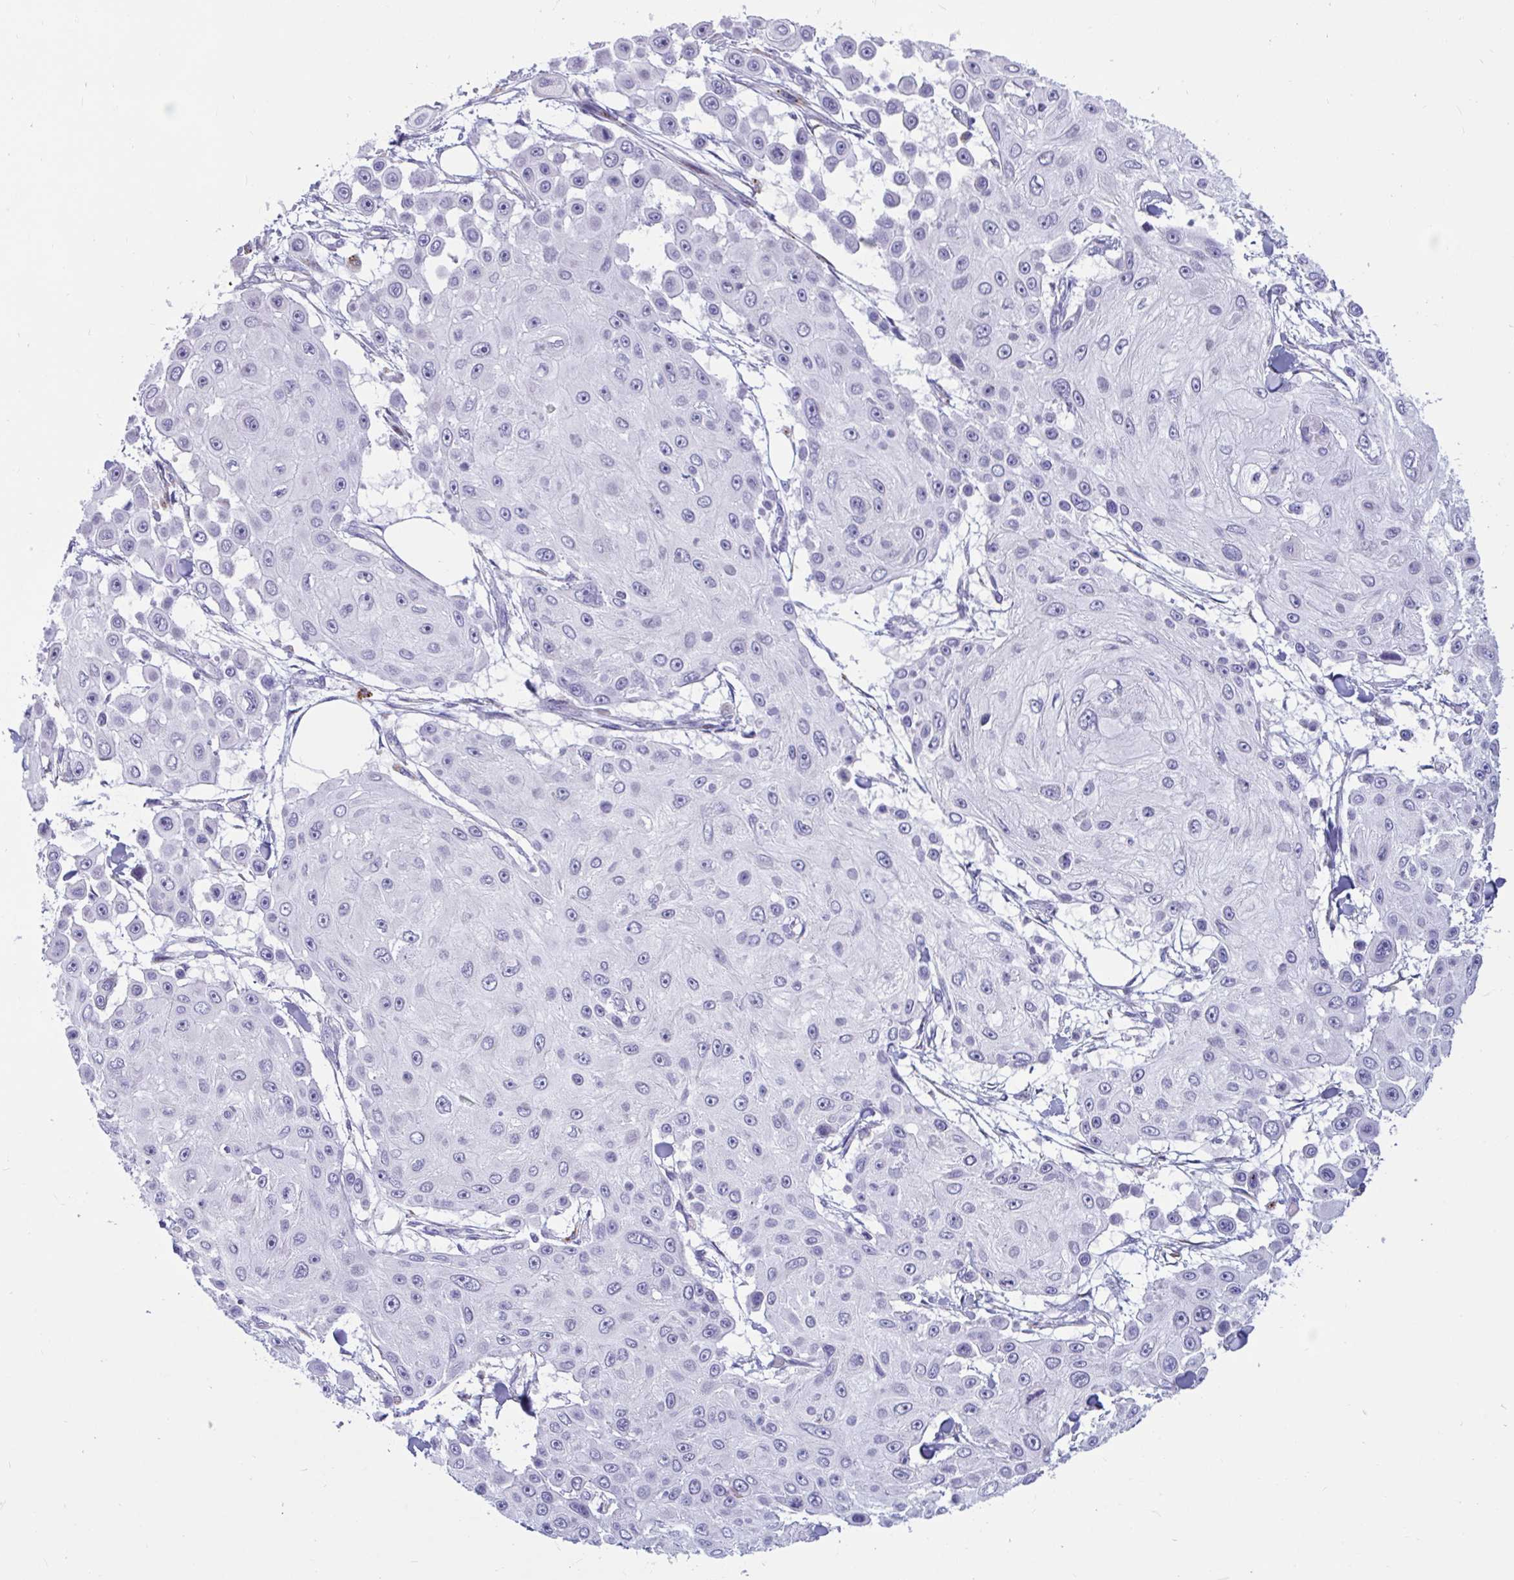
{"staining": {"intensity": "negative", "quantity": "none", "location": "none"}, "tissue": "skin cancer", "cell_type": "Tumor cells", "image_type": "cancer", "snomed": [{"axis": "morphology", "description": "Squamous cell carcinoma, NOS"}, {"axis": "topography", "description": "Skin"}], "caption": "Skin cancer (squamous cell carcinoma) was stained to show a protein in brown. There is no significant positivity in tumor cells.", "gene": "FAM219B", "patient": {"sex": "male", "age": 67}}